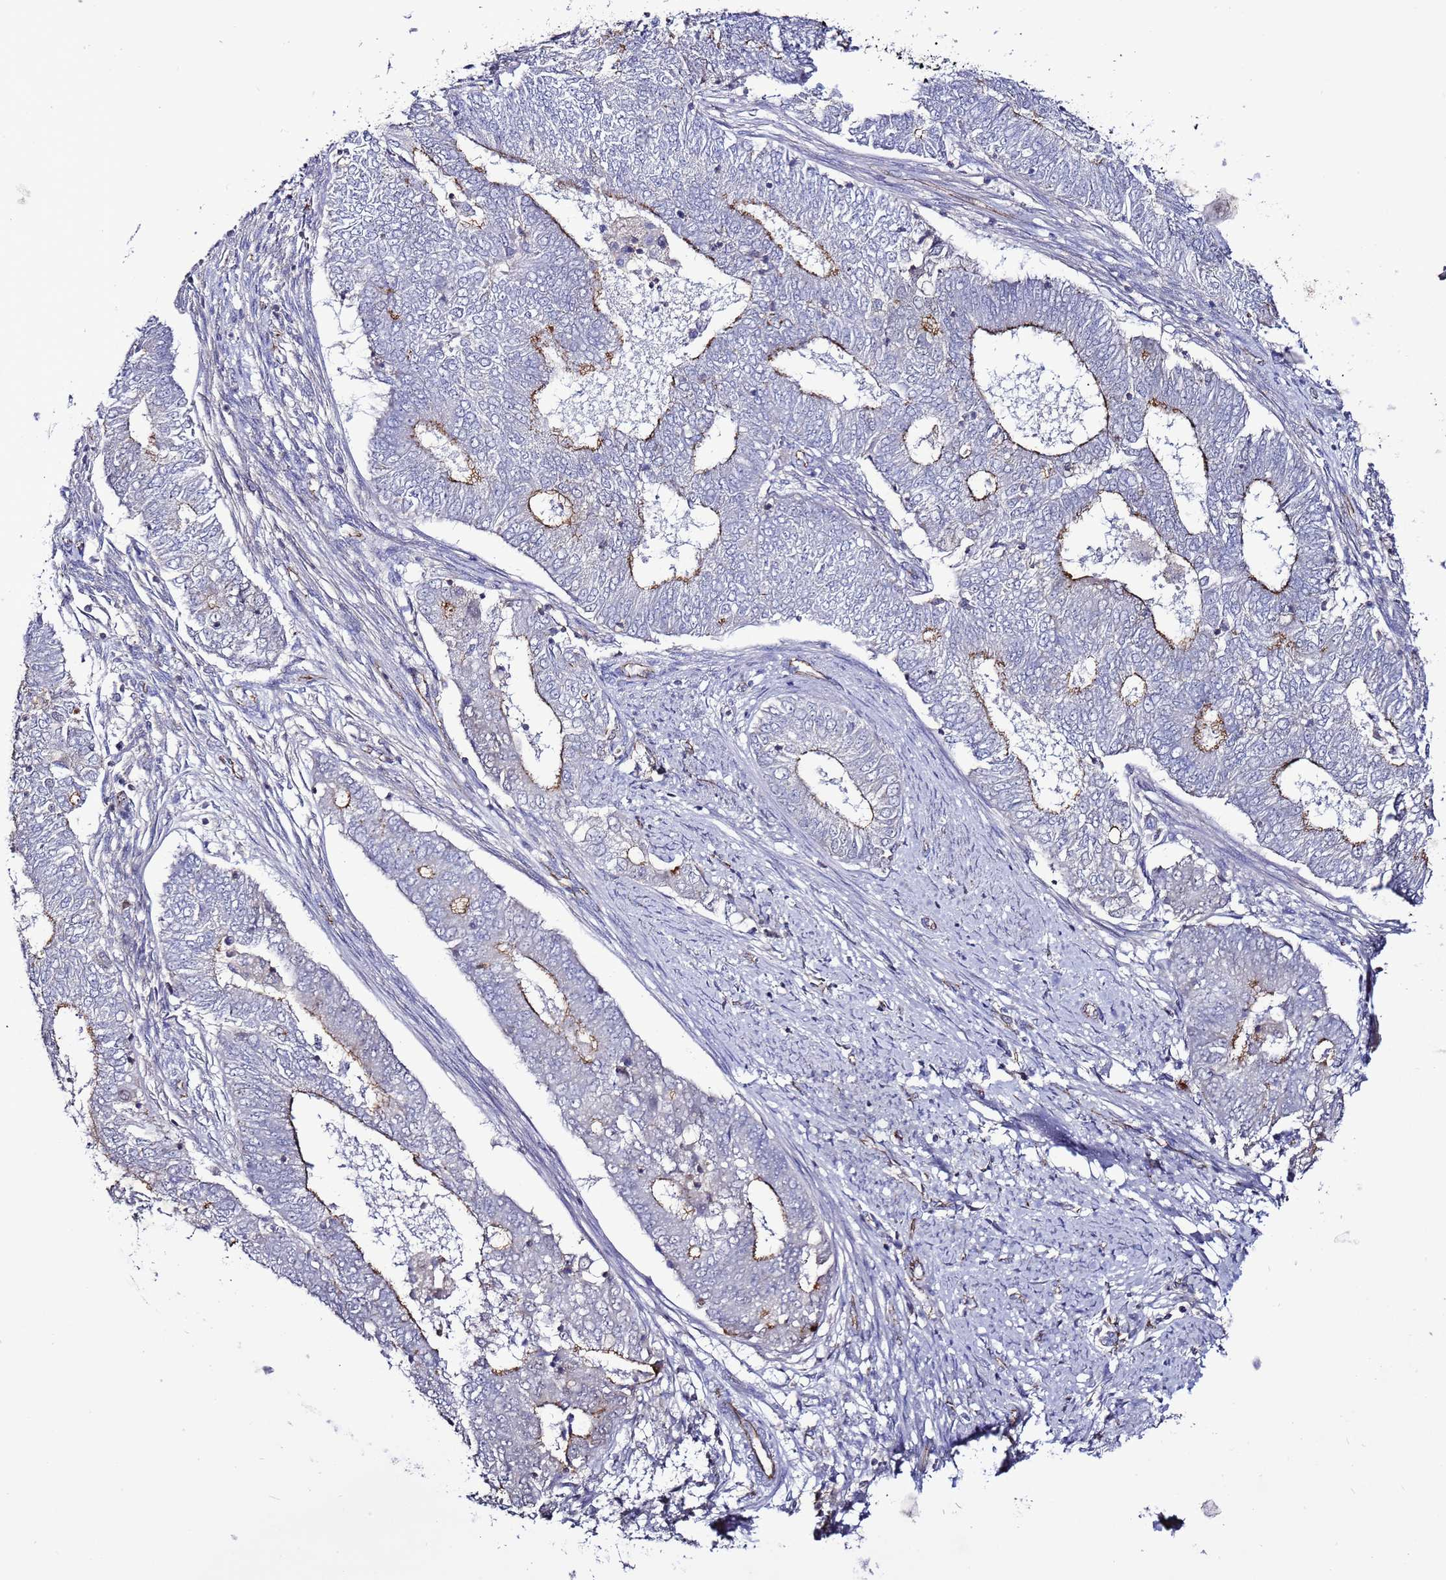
{"staining": {"intensity": "moderate", "quantity": "<25%", "location": "cytoplasmic/membranous"}, "tissue": "endometrial cancer", "cell_type": "Tumor cells", "image_type": "cancer", "snomed": [{"axis": "morphology", "description": "Adenocarcinoma, NOS"}, {"axis": "topography", "description": "Endometrium"}], "caption": "A low amount of moderate cytoplasmic/membranous expression is appreciated in about <25% of tumor cells in adenocarcinoma (endometrial) tissue.", "gene": "TENM3", "patient": {"sex": "female", "age": 62}}